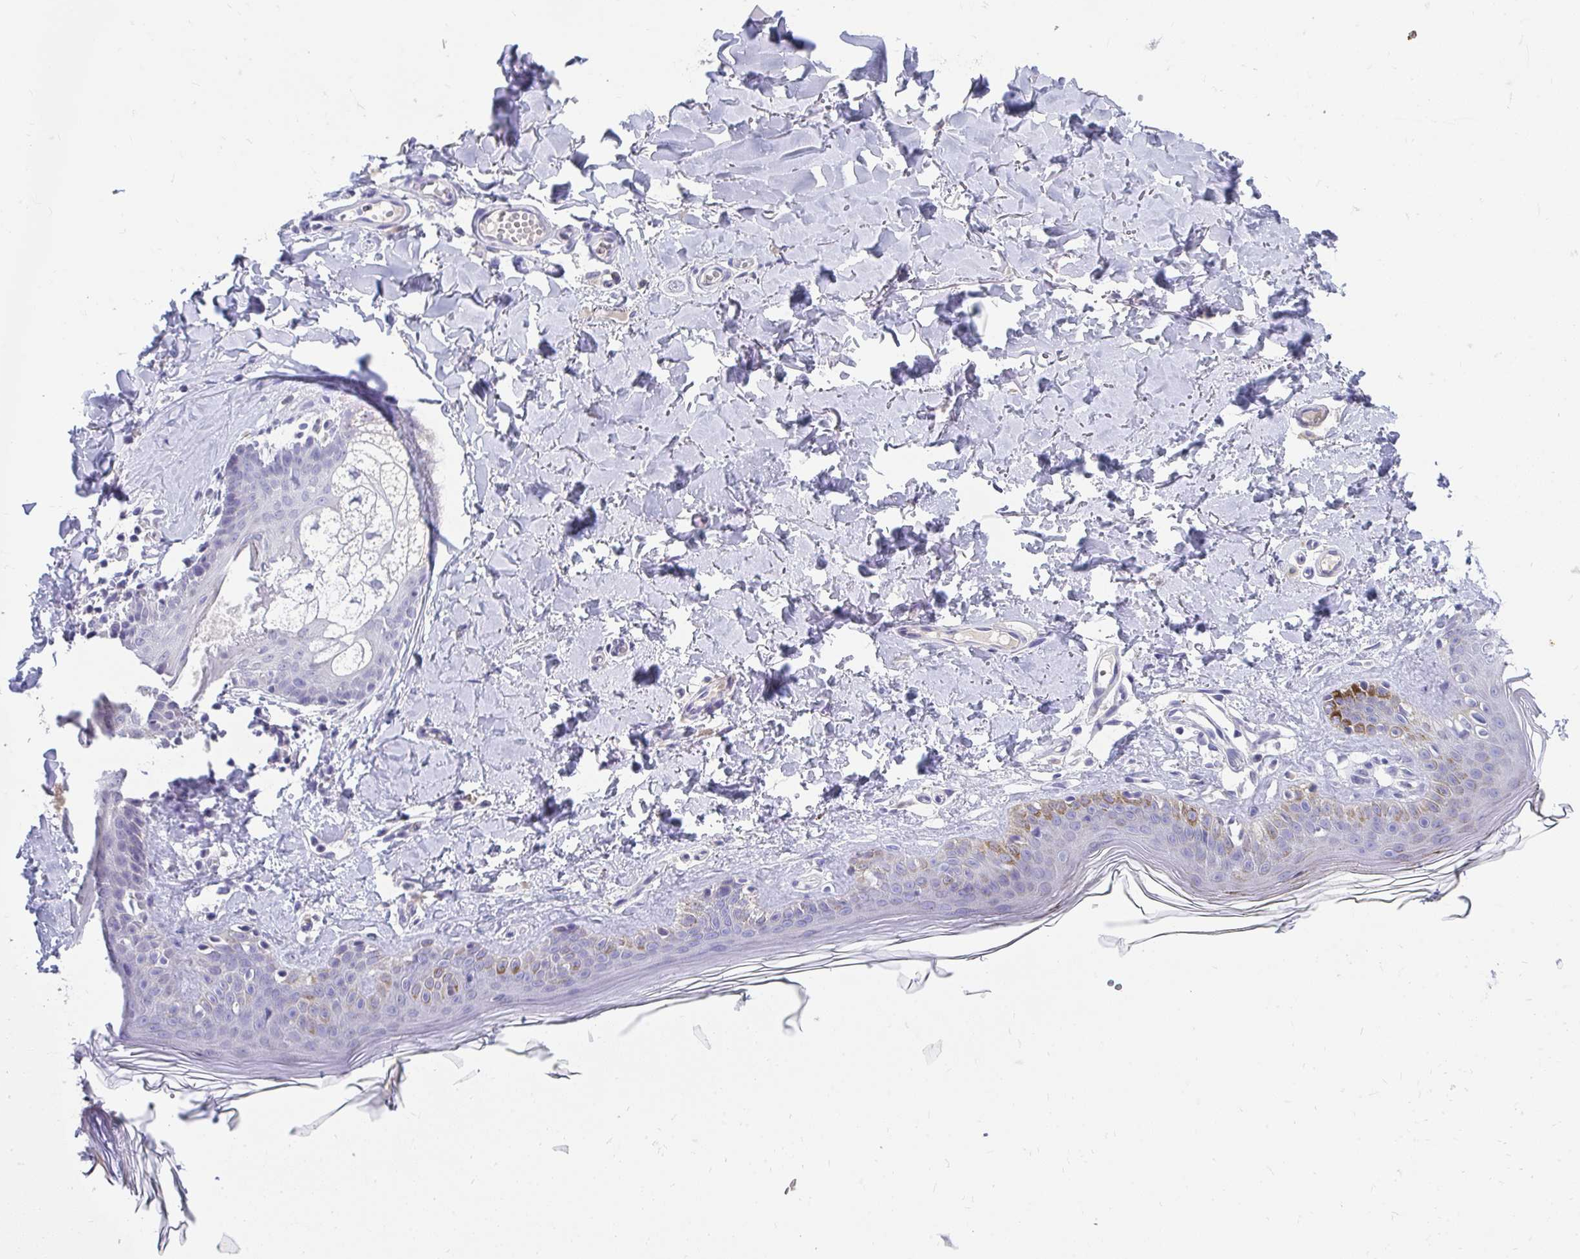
{"staining": {"intensity": "negative", "quantity": "none", "location": "none"}, "tissue": "skin", "cell_type": "Fibroblasts", "image_type": "normal", "snomed": [{"axis": "morphology", "description": "Normal tissue, NOS"}, {"axis": "topography", "description": "Skin"}, {"axis": "topography", "description": "Peripheral nerve tissue"}], "caption": "Fibroblasts show no significant staining in unremarkable skin. (Brightfield microscopy of DAB IHC at high magnification).", "gene": "TMPRSS2", "patient": {"sex": "female", "age": 45}}